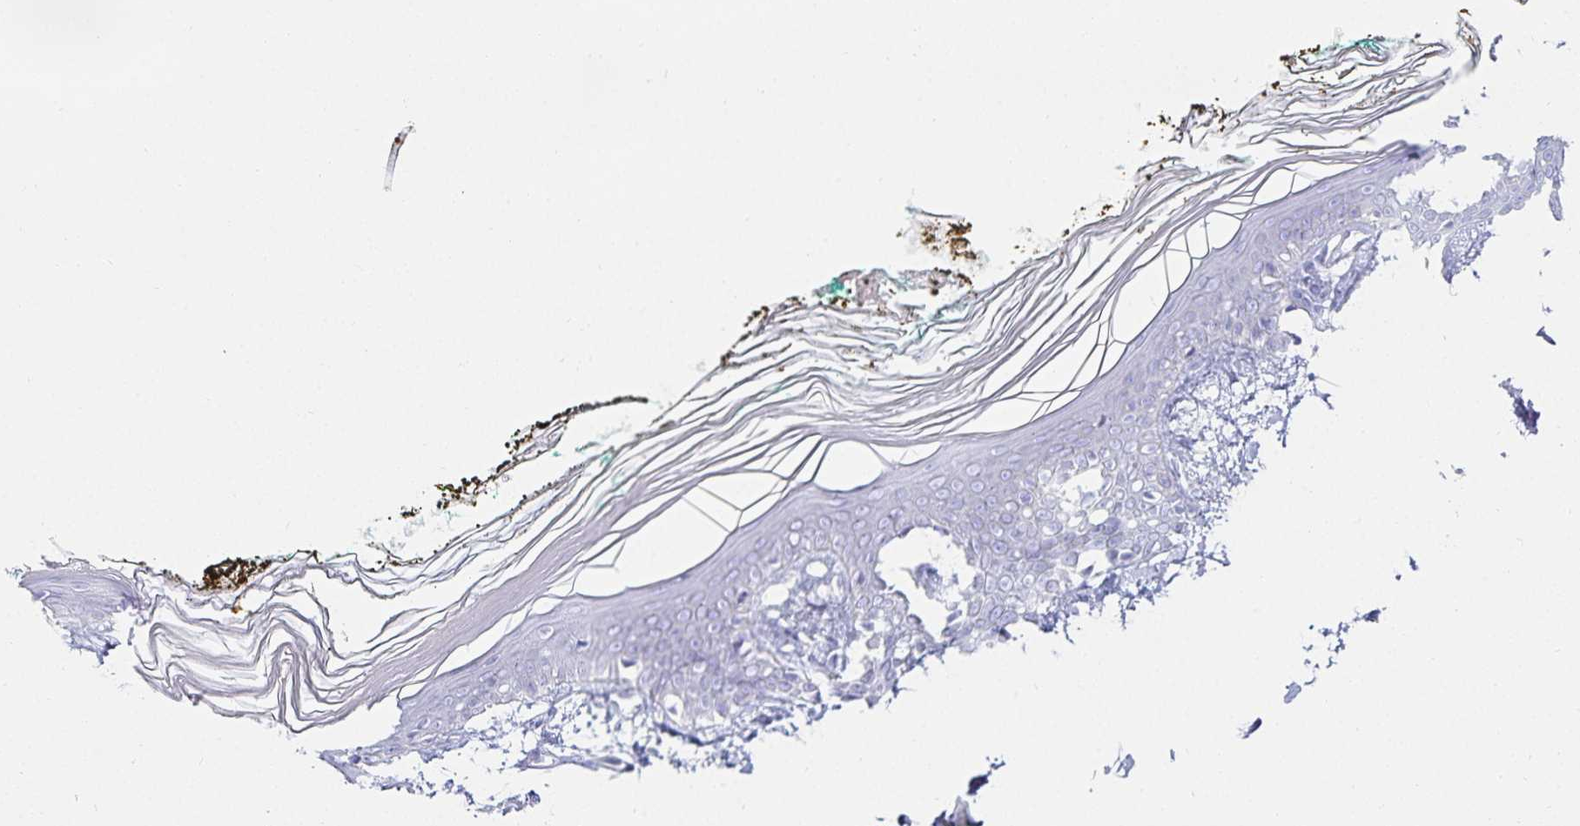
{"staining": {"intensity": "negative", "quantity": "none", "location": "none"}, "tissue": "skin", "cell_type": "Fibroblasts", "image_type": "normal", "snomed": [{"axis": "morphology", "description": "Normal tissue, NOS"}, {"axis": "topography", "description": "Skin"}], "caption": "This is an immunohistochemistry (IHC) photomicrograph of benign skin. There is no positivity in fibroblasts.", "gene": "GP2", "patient": {"sex": "female", "age": 34}}